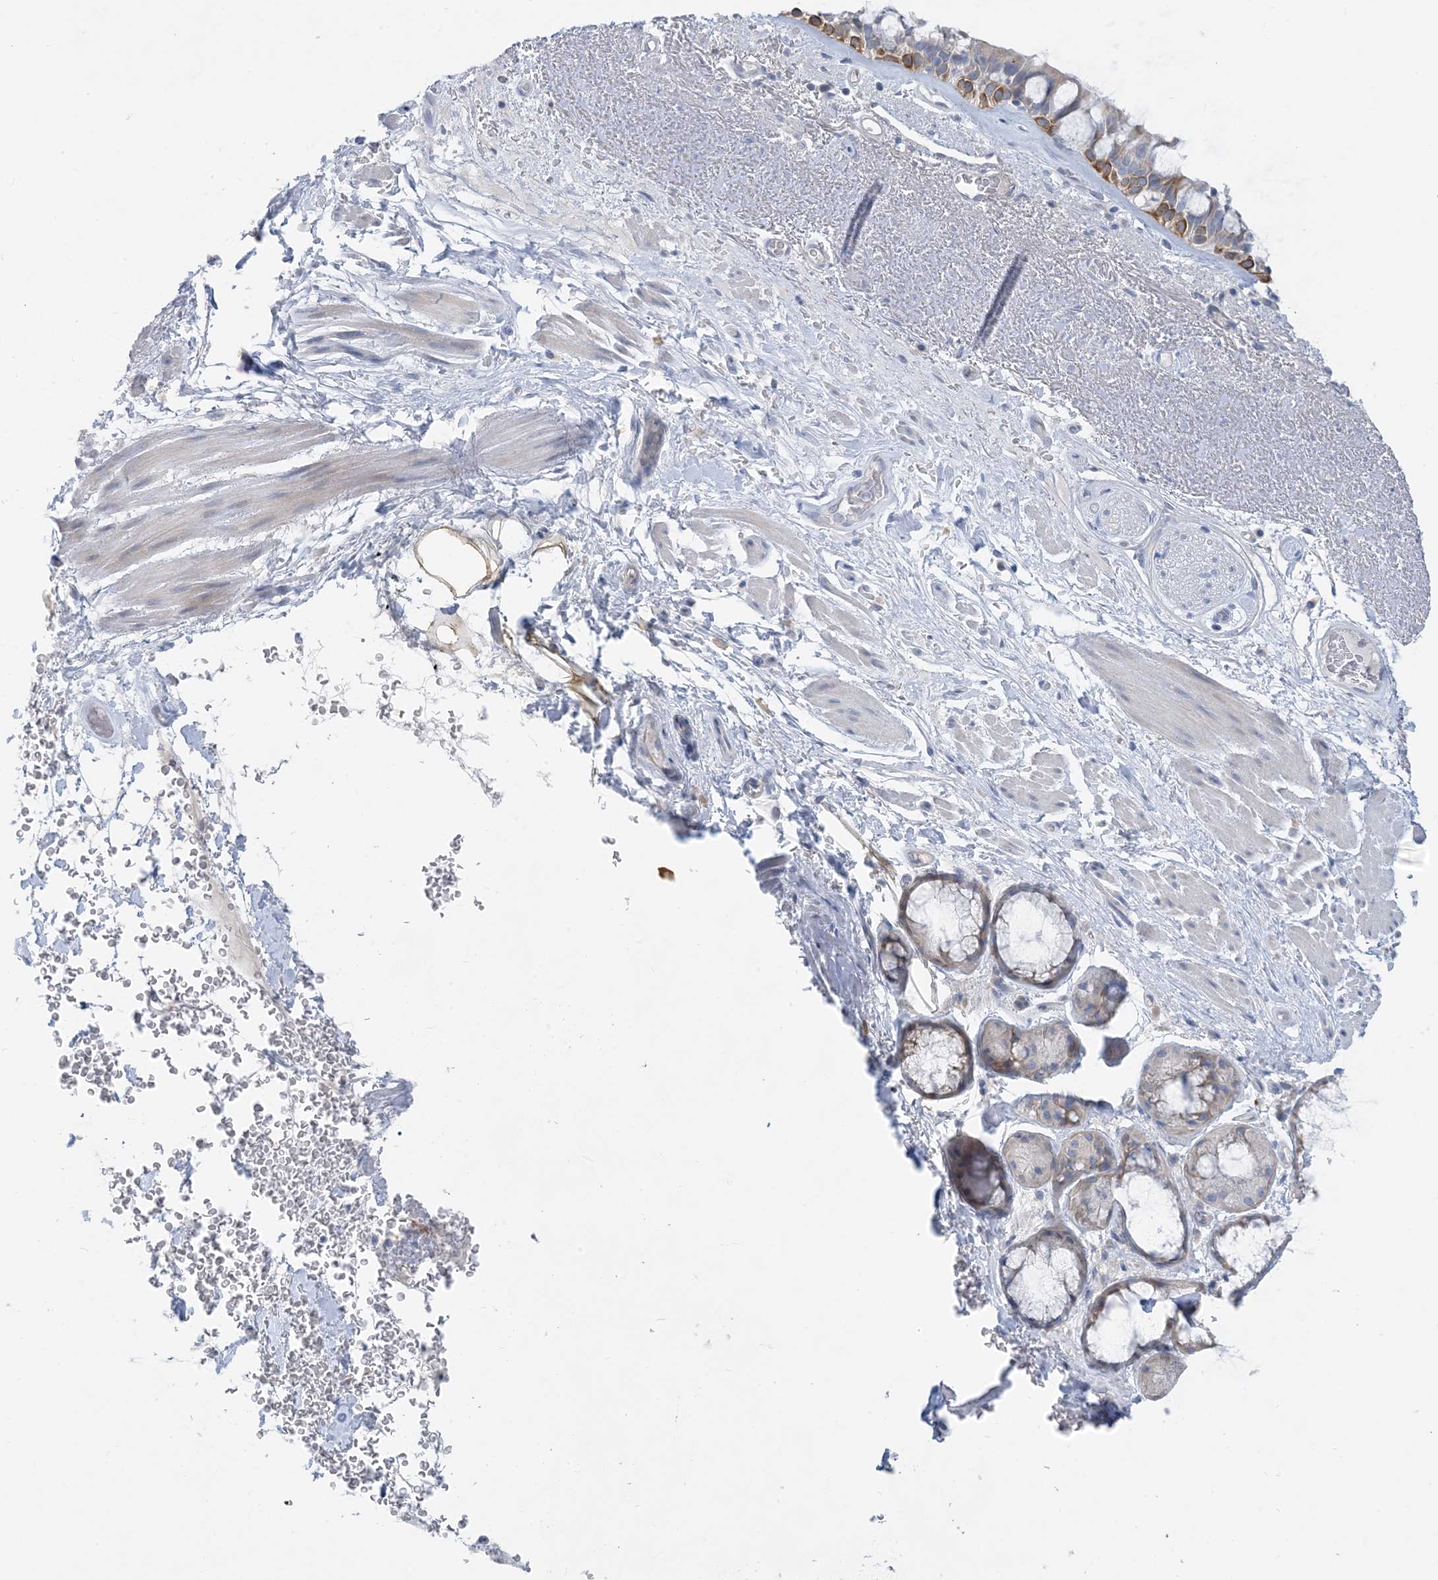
{"staining": {"intensity": "moderate", "quantity": "<25%", "location": "cytoplasmic/membranous"}, "tissue": "bronchus", "cell_type": "Respiratory epithelial cells", "image_type": "normal", "snomed": [{"axis": "morphology", "description": "Normal tissue, NOS"}, {"axis": "morphology", "description": "Squamous cell carcinoma, NOS"}, {"axis": "topography", "description": "Lymph node"}, {"axis": "topography", "description": "Bronchus"}, {"axis": "topography", "description": "Lung"}], "caption": "Immunohistochemistry (DAB (3,3'-diaminobenzidine)) staining of normal bronchus displays moderate cytoplasmic/membranous protein positivity in approximately <25% of respiratory epithelial cells. The protein of interest is shown in brown color, while the nuclei are stained blue.", "gene": "ZCCHC12", "patient": {"sex": "male", "age": 66}}